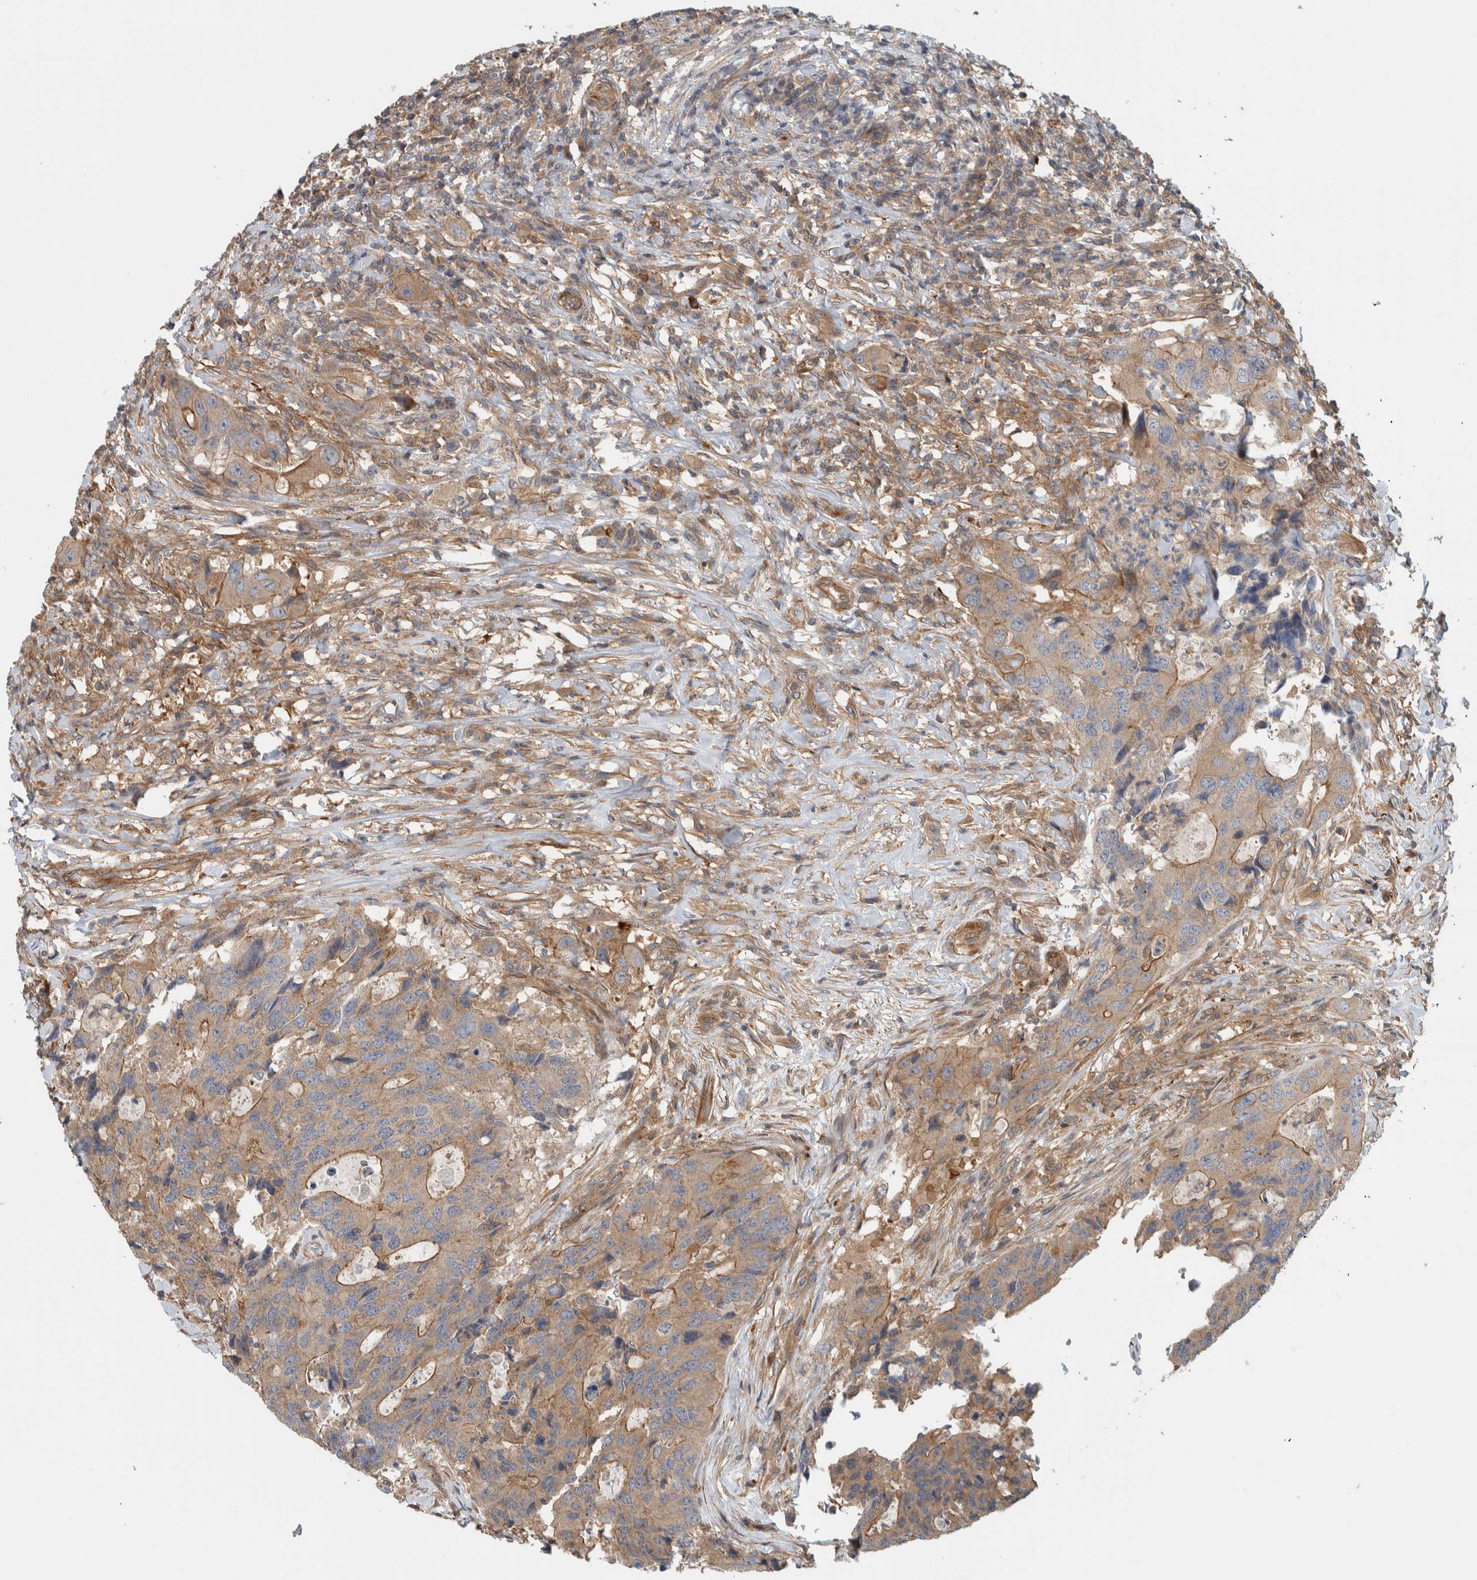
{"staining": {"intensity": "moderate", "quantity": ">75%", "location": "cytoplasmic/membranous"}, "tissue": "colorectal cancer", "cell_type": "Tumor cells", "image_type": "cancer", "snomed": [{"axis": "morphology", "description": "Adenocarcinoma, NOS"}, {"axis": "topography", "description": "Colon"}], "caption": "Protein expression analysis of human colorectal cancer reveals moderate cytoplasmic/membranous positivity in approximately >75% of tumor cells.", "gene": "MPRIP", "patient": {"sex": "male", "age": 71}}